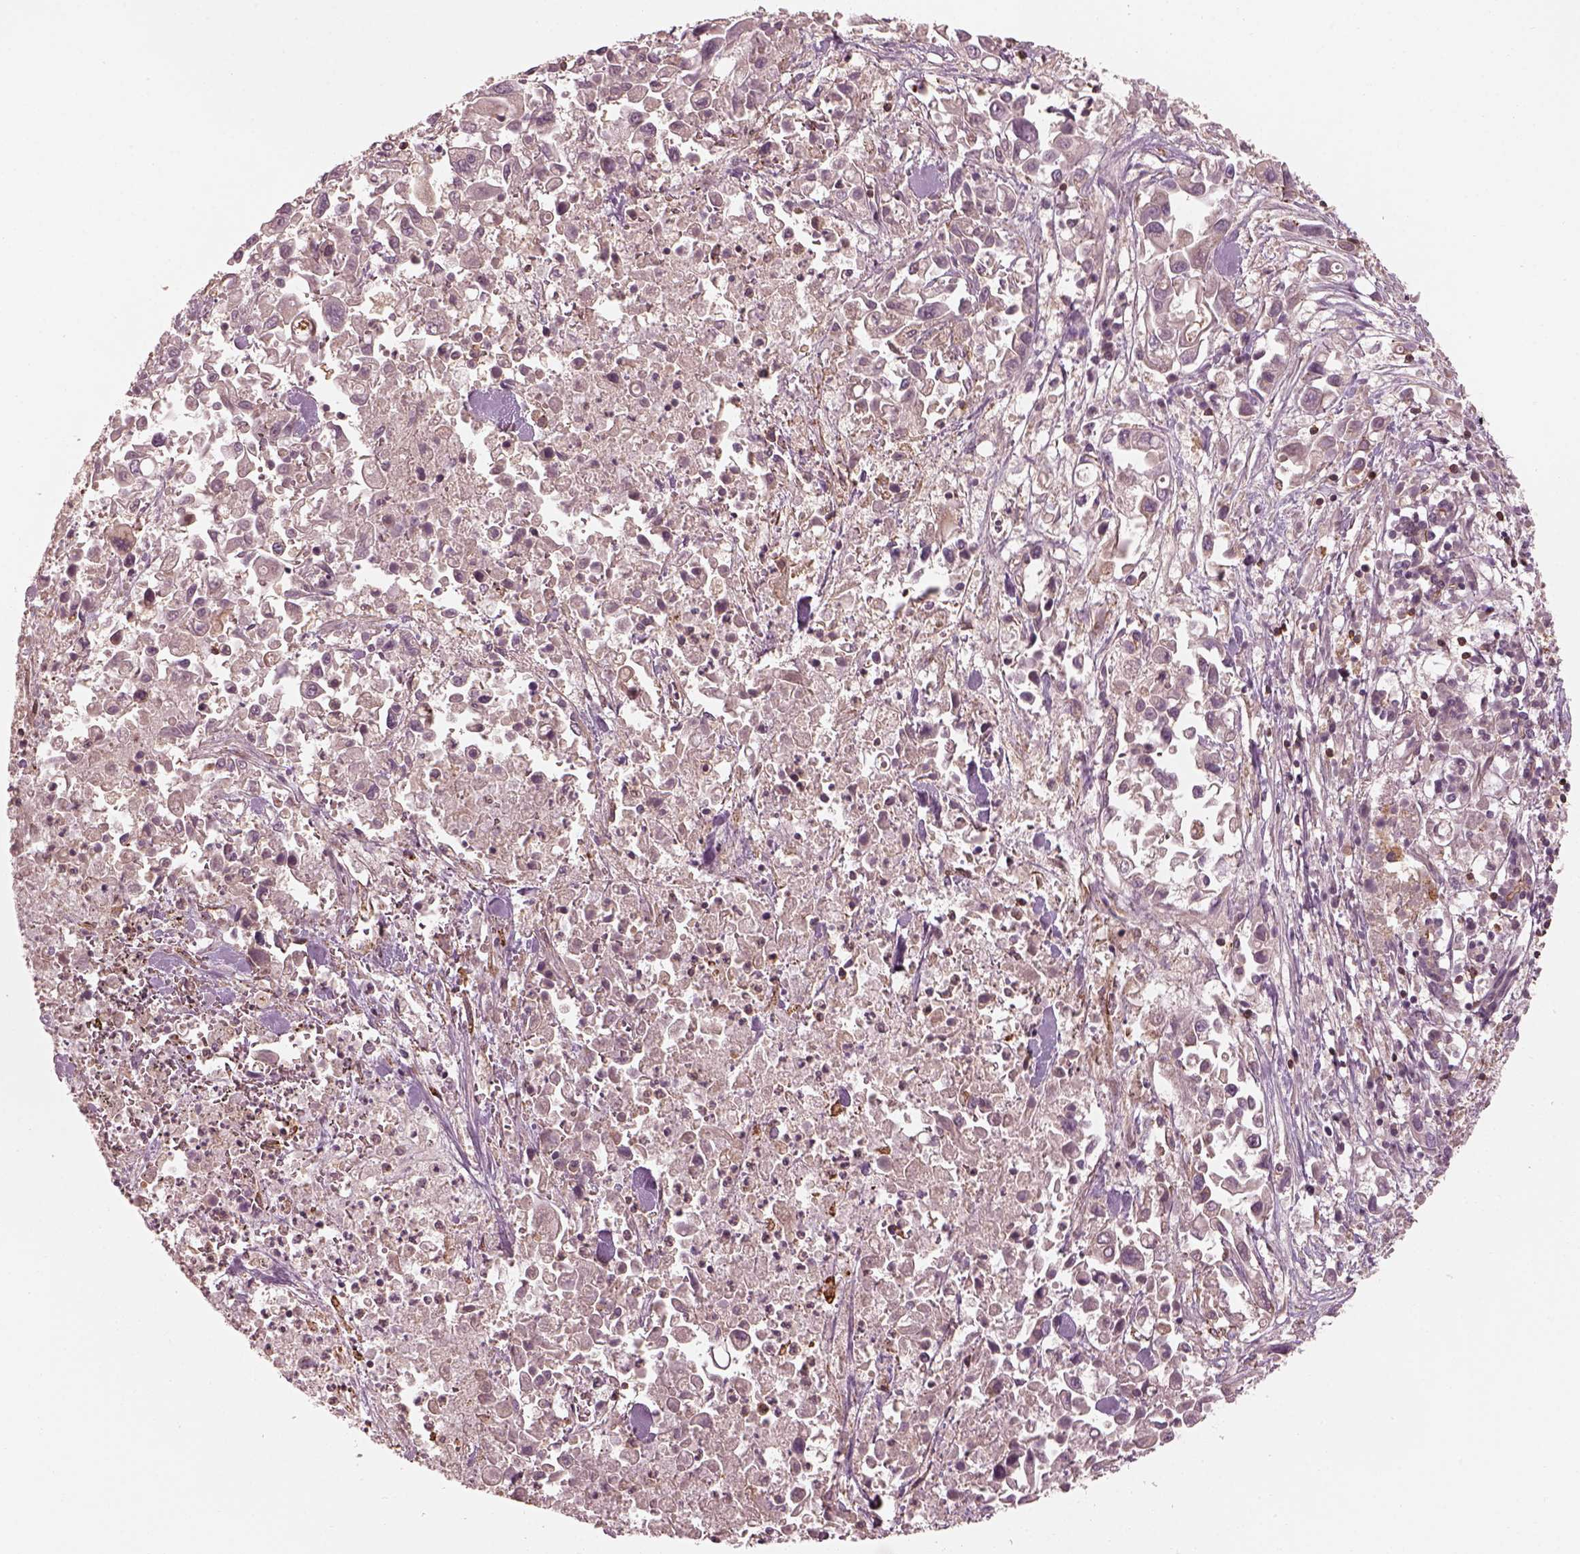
{"staining": {"intensity": "negative", "quantity": "none", "location": "none"}, "tissue": "pancreatic cancer", "cell_type": "Tumor cells", "image_type": "cancer", "snomed": [{"axis": "morphology", "description": "Adenocarcinoma, NOS"}, {"axis": "topography", "description": "Pancreas"}], "caption": "IHC histopathology image of neoplastic tissue: pancreatic cancer stained with DAB reveals no significant protein staining in tumor cells.", "gene": "FAM107B", "patient": {"sex": "female", "age": 83}}